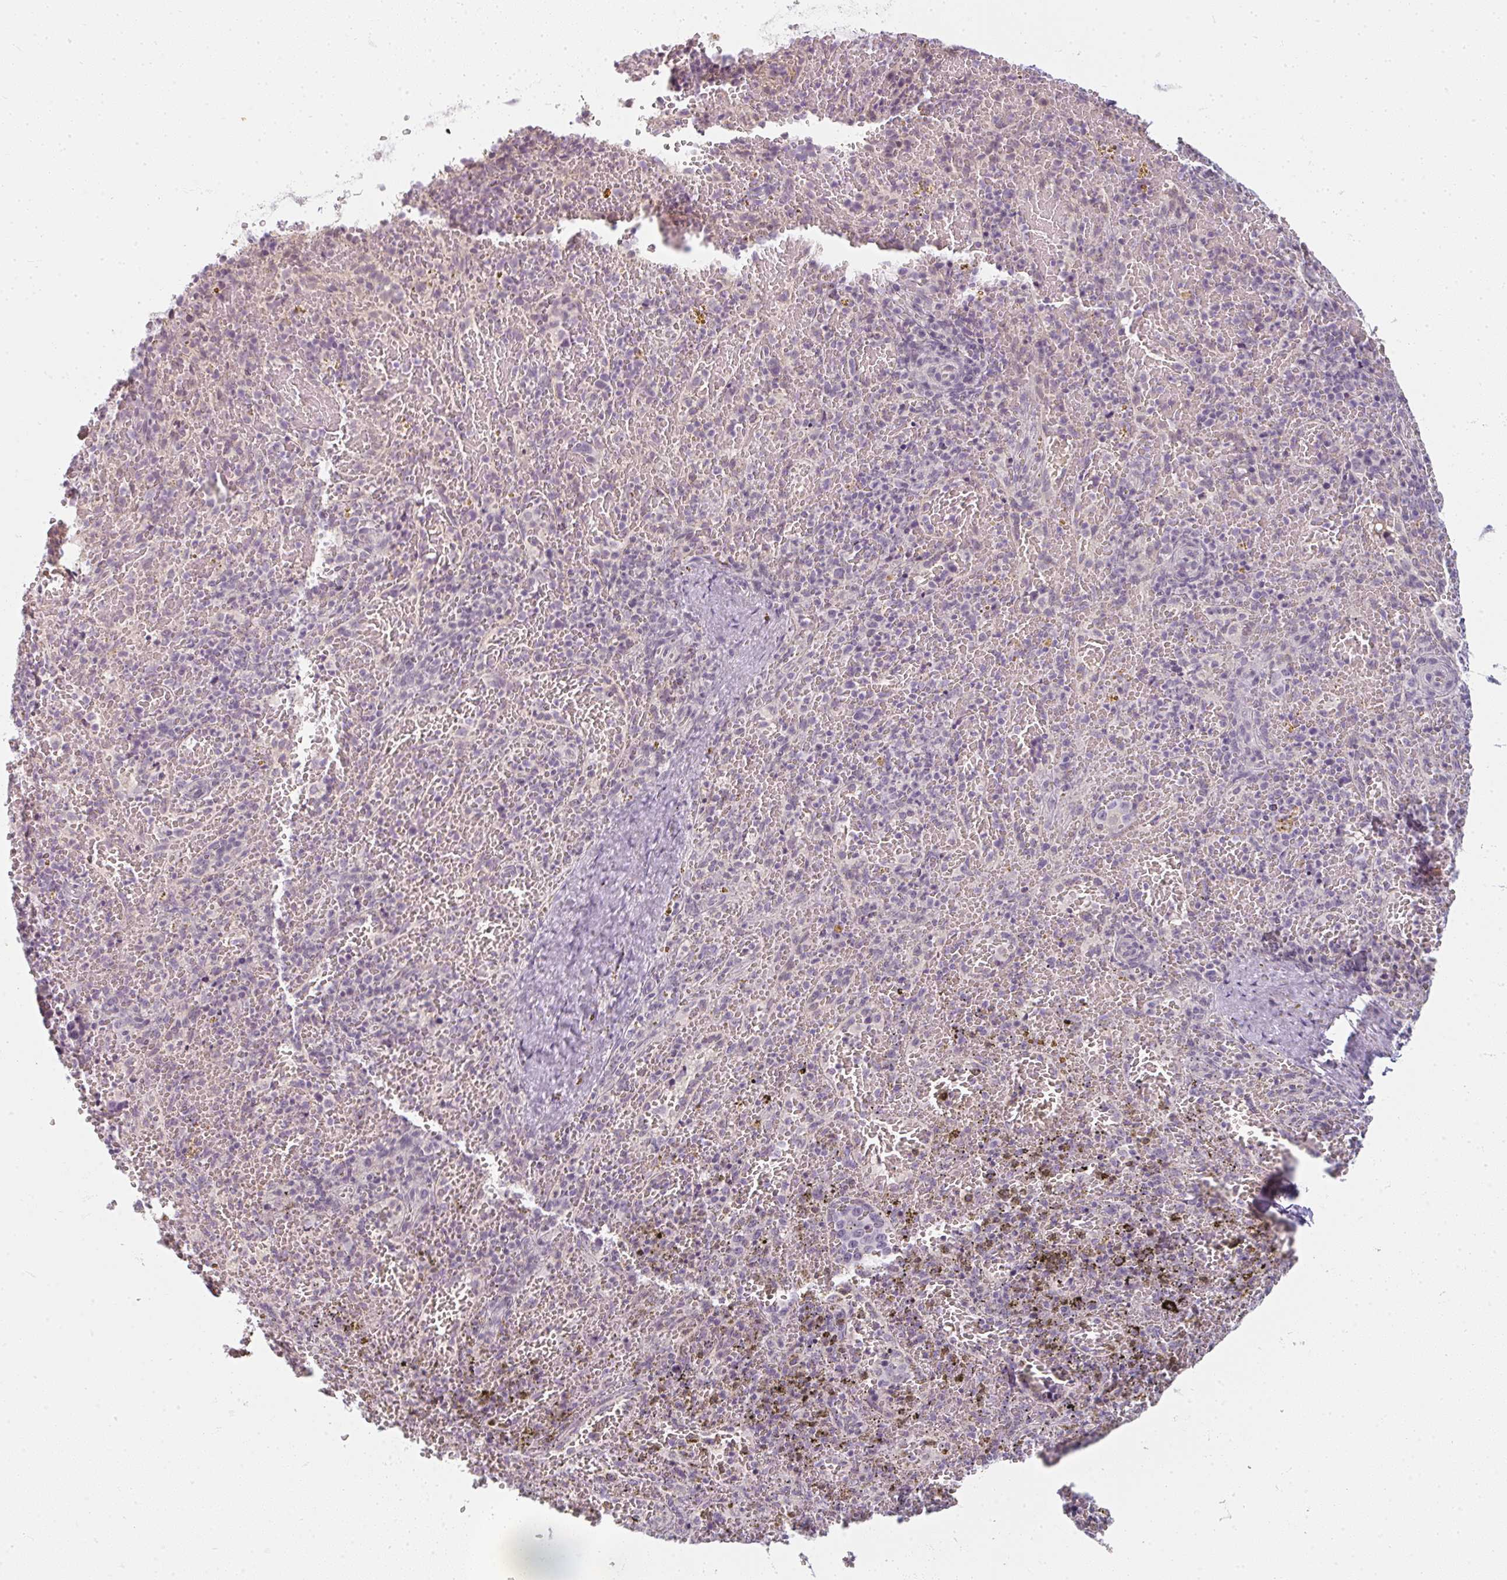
{"staining": {"intensity": "negative", "quantity": "none", "location": "none"}, "tissue": "spleen", "cell_type": "Cells in red pulp", "image_type": "normal", "snomed": [{"axis": "morphology", "description": "Normal tissue, NOS"}, {"axis": "topography", "description": "Spleen"}], "caption": "Human spleen stained for a protein using immunohistochemistry exhibits no staining in cells in red pulp.", "gene": "RBBP6", "patient": {"sex": "female", "age": 50}}